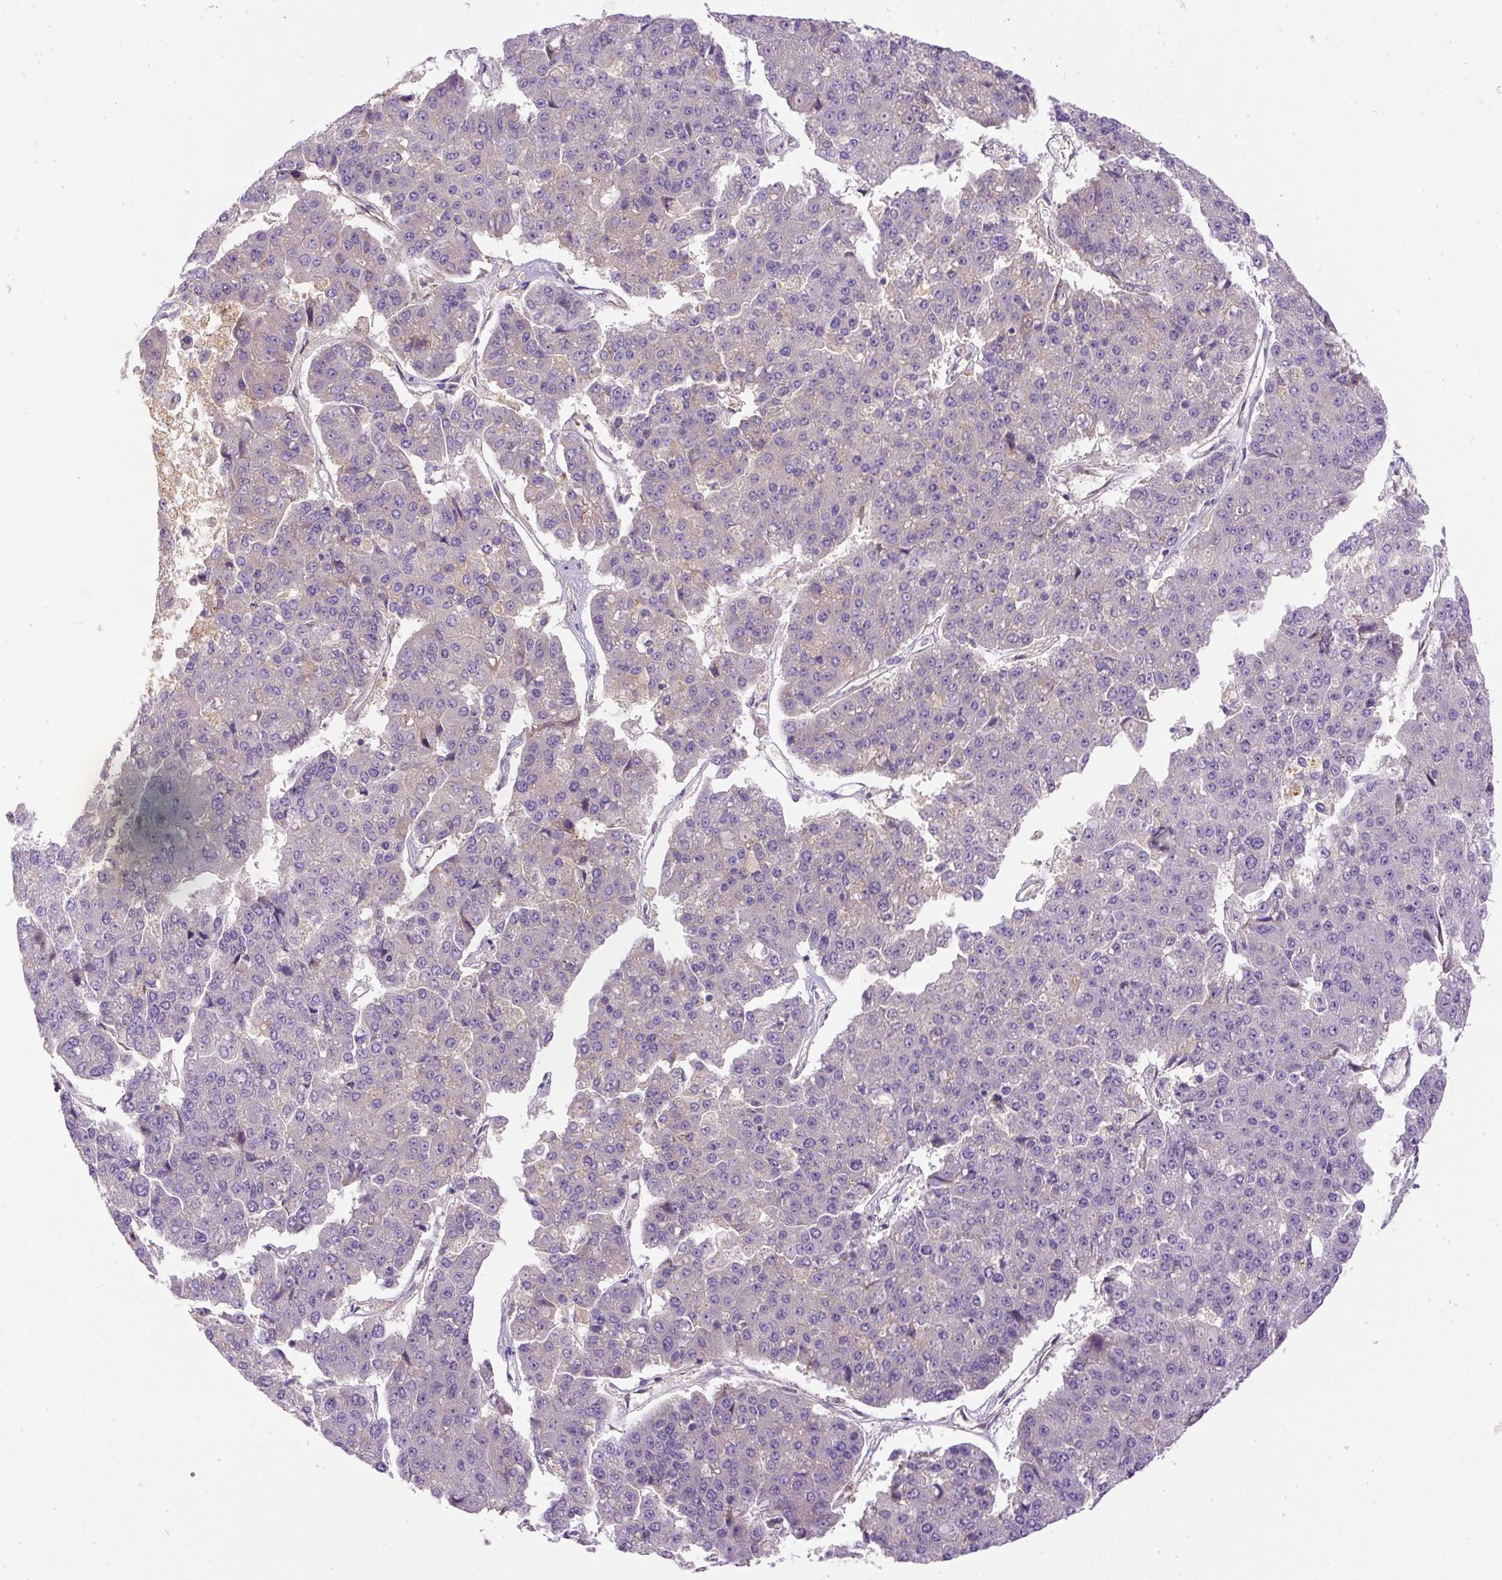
{"staining": {"intensity": "negative", "quantity": "none", "location": "none"}, "tissue": "pancreatic cancer", "cell_type": "Tumor cells", "image_type": "cancer", "snomed": [{"axis": "morphology", "description": "Adenocarcinoma, NOS"}, {"axis": "topography", "description": "Pancreas"}], "caption": "DAB (3,3'-diaminobenzidine) immunohistochemical staining of human pancreatic cancer (adenocarcinoma) displays no significant expression in tumor cells.", "gene": "DAPK1", "patient": {"sex": "male", "age": 50}}